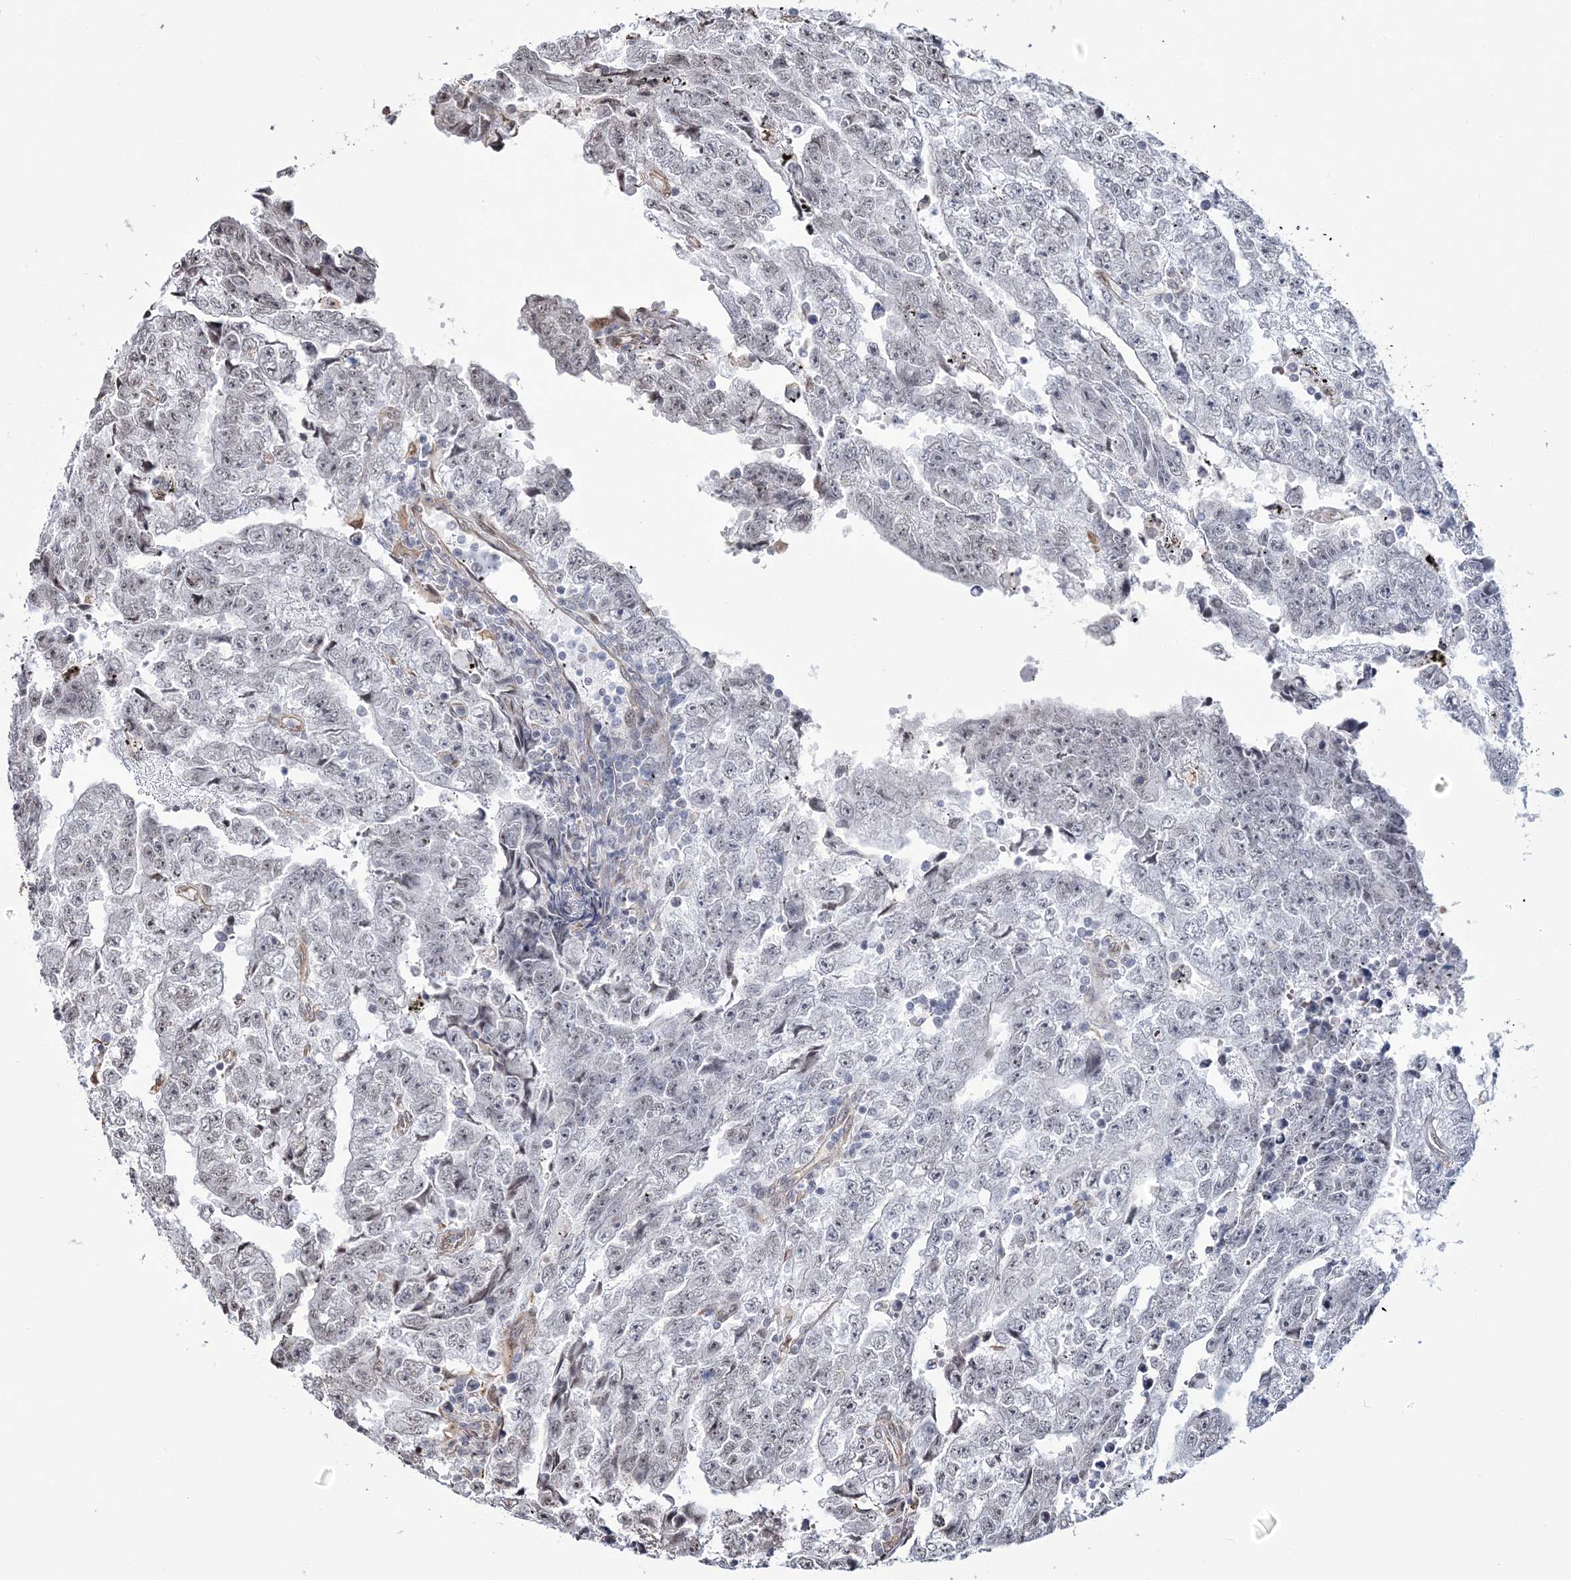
{"staining": {"intensity": "negative", "quantity": "none", "location": "none"}, "tissue": "testis cancer", "cell_type": "Tumor cells", "image_type": "cancer", "snomed": [{"axis": "morphology", "description": "Carcinoma, Embryonal, NOS"}, {"axis": "topography", "description": "Testis"}], "caption": "IHC histopathology image of neoplastic tissue: testis cancer stained with DAB (3,3'-diaminobenzidine) exhibits no significant protein staining in tumor cells. (IHC, brightfield microscopy, high magnification).", "gene": "ATP11B", "patient": {"sex": "male", "age": 25}}